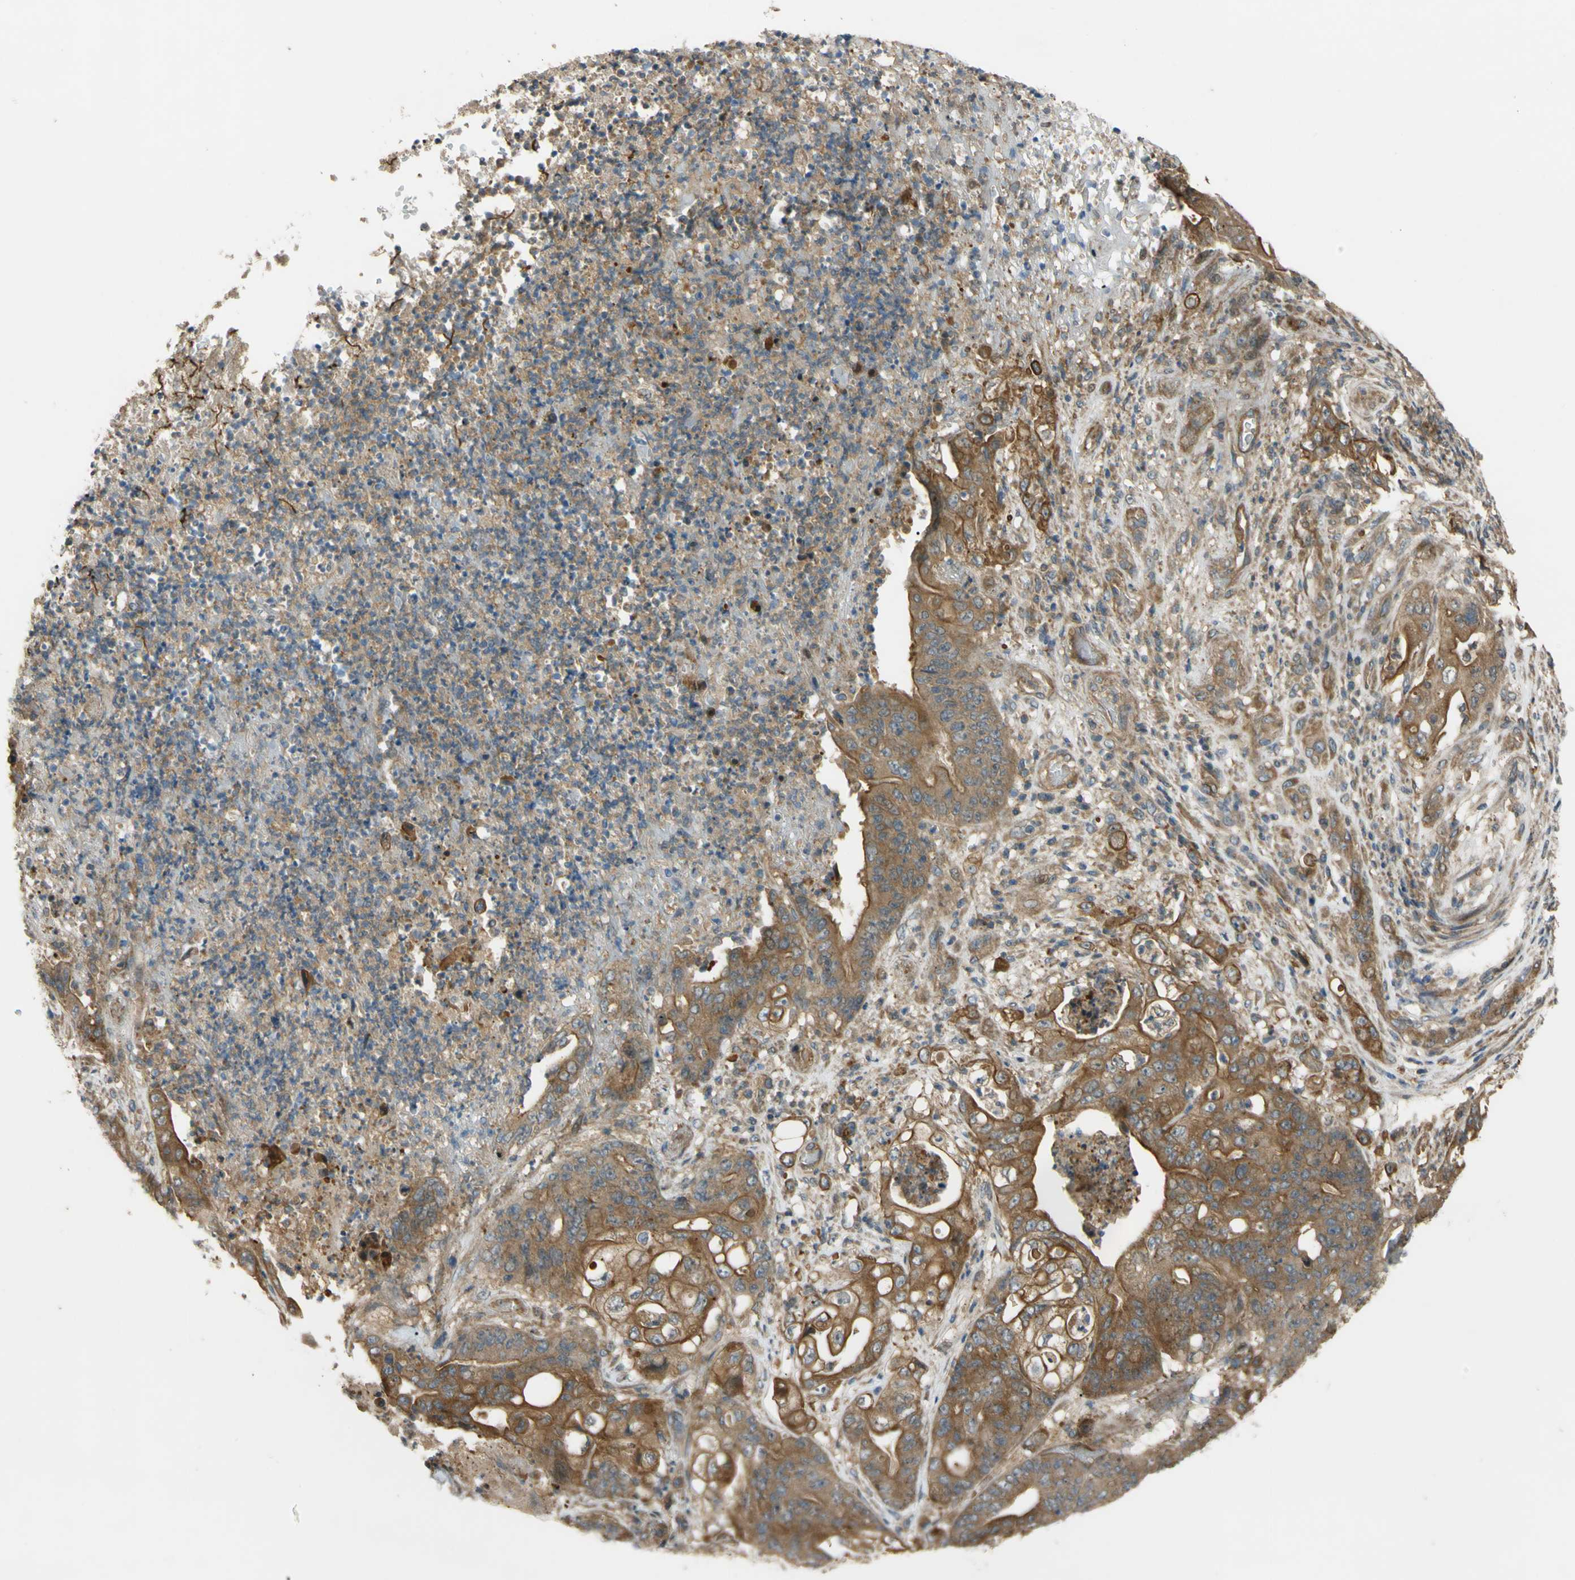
{"staining": {"intensity": "moderate", "quantity": ">75%", "location": "cytoplasmic/membranous"}, "tissue": "stomach cancer", "cell_type": "Tumor cells", "image_type": "cancer", "snomed": [{"axis": "morphology", "description": "Adenocarcinoma, NOS"}, {"axis": "topography", "description": "Stomach"}], "caption": "Adenocarcinoma (stomach) stained with a protein marker reveals moderate staining in tumor cells.", "gene": "FLII", "patient": {"sex": "female", "age": 73}}